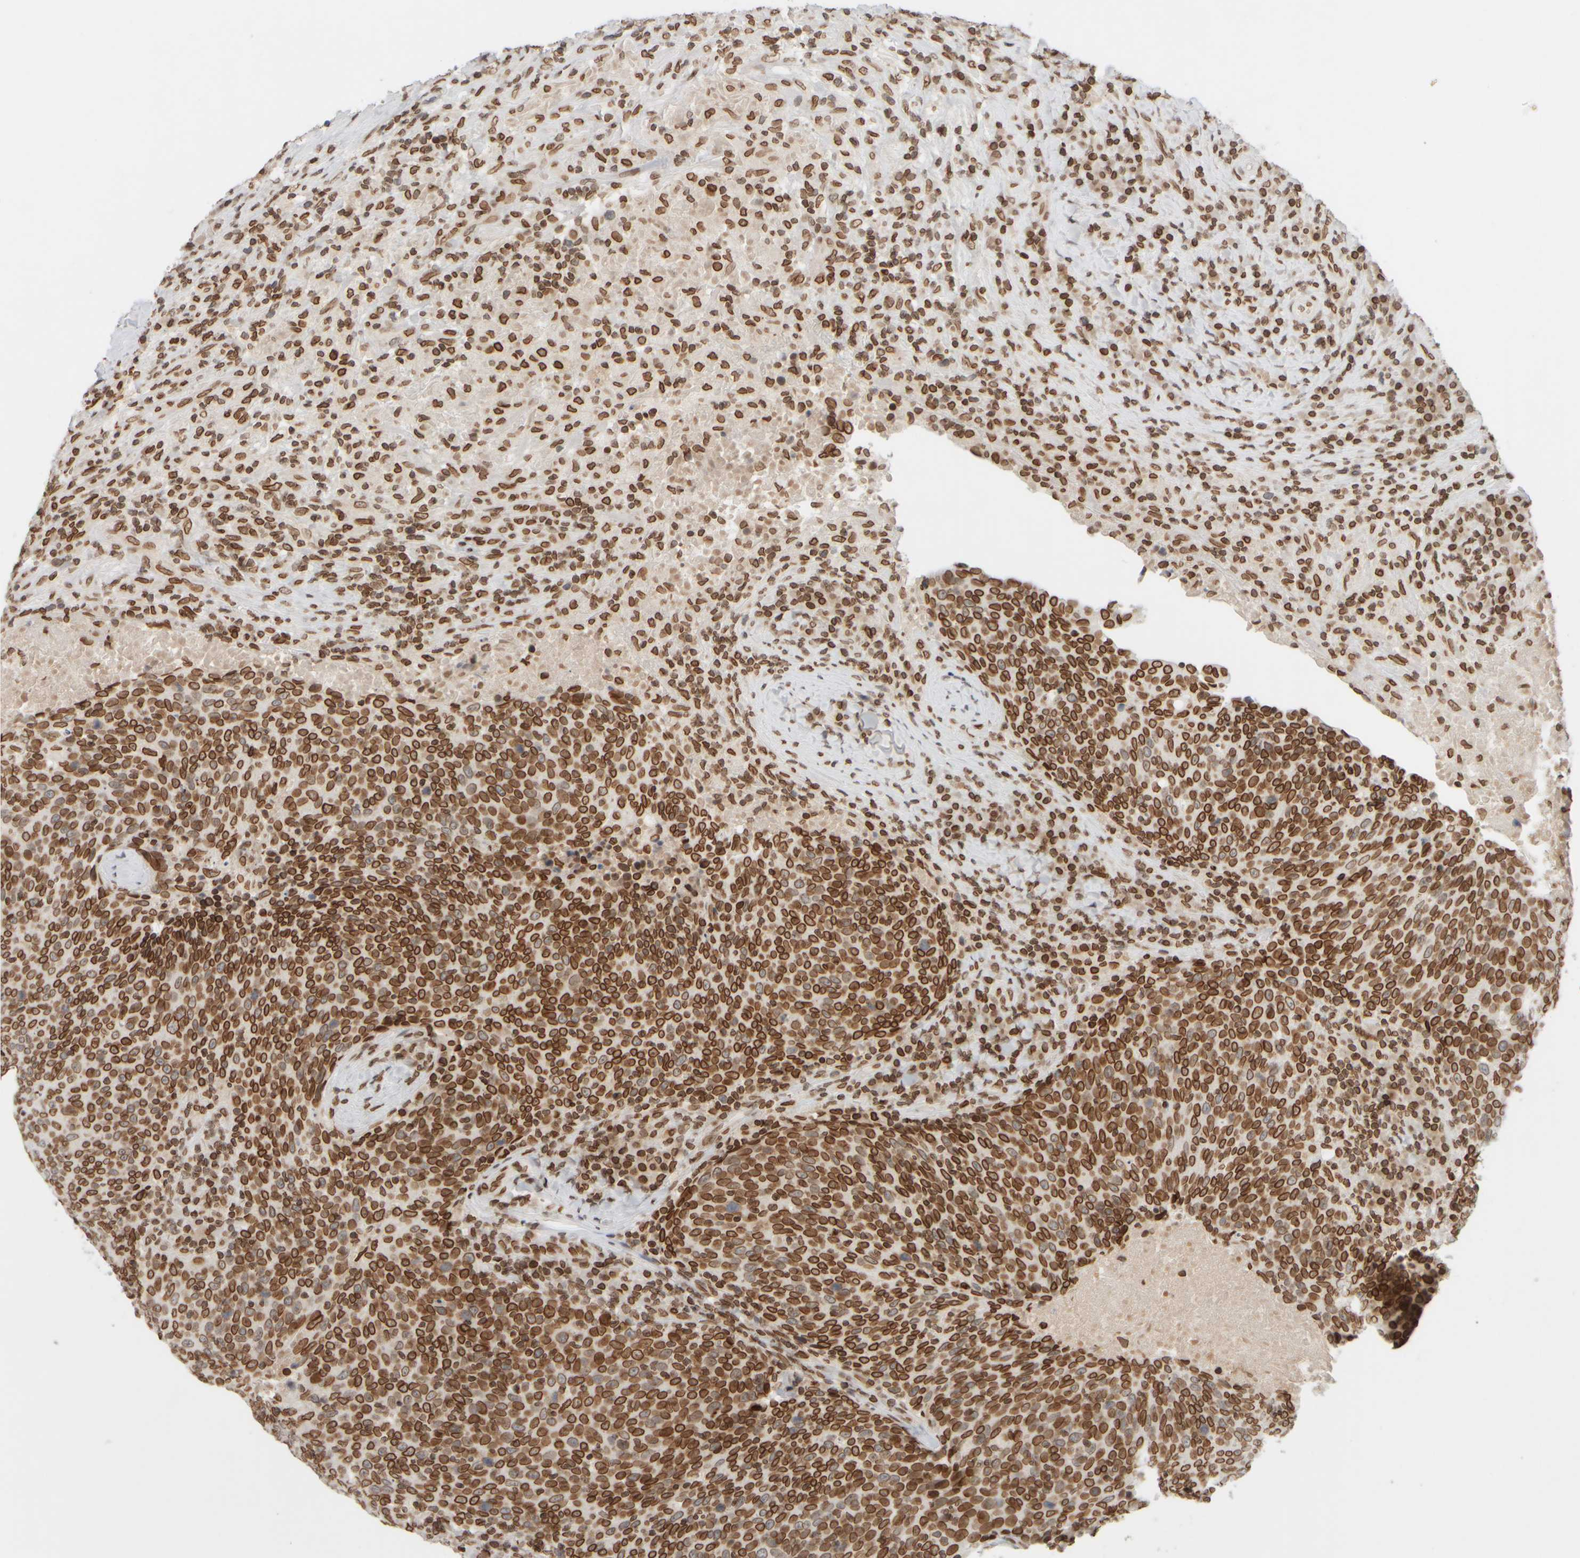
{"staining": {"intensity": "strong", "quantity": ">75%", "location": "cytoplasmic/membranous,nuclear"}, "tissue": "head and neck cancer", "cell_type": "Tumor cells", "image_type": "cancer", "snomed": [{"axis": "morphology", "description": "Squamous cell carcinoma, NOS"}, {"axis": "morphology", "description": "Squamous cell carcinoma, metastatic, NOS"}, {"axis": "topography", "description": "Lymph node"}, {"axis": "topography", "description": "Head-Neck"}], "caption": "Immunohistochemical staining of human head and neck cancer (squamous cell carcinoma) displays high levels of strong cytoplasmic/membranous and nuclear positivity in approximately >75% of tumor cells.", "gene": "ZC3HC1", "patient": {"sex": "male", "age": 62}}